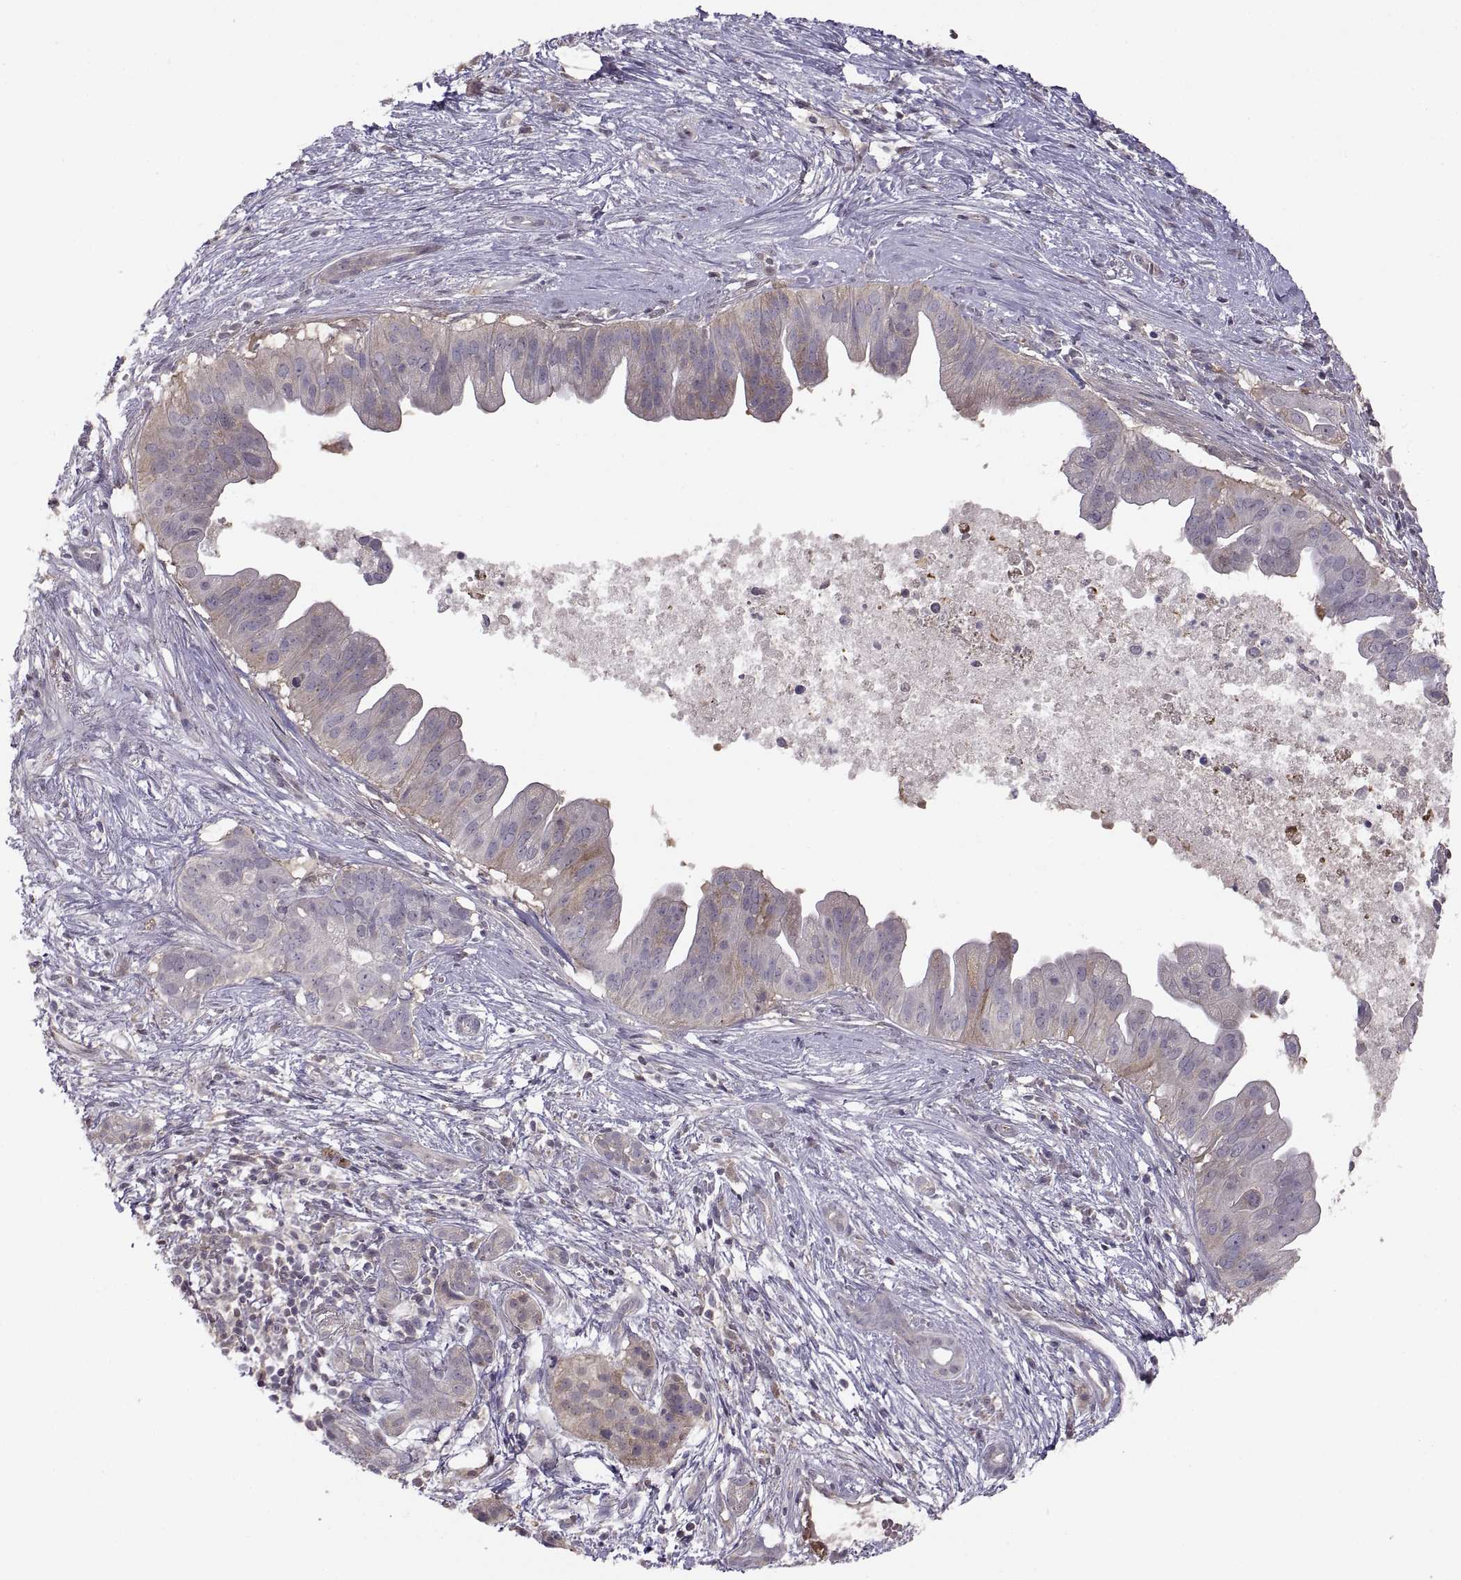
{"staining": {"intensity": "negative", "quantity": "none", "location": "none"}, "tissue": "pancreatic cancer", "cell_type": "Tumor cells", "image_type": "cancer", "snomed": [{"axis": "morphology", "description": "Adenocarcinoma, NOS"}, {"axis": "topography", "description": "Pancreas"}], "caption": "Immunohistochemistry image of human adenocarcinoma (pancreatic) stained for a protein (brown), which demonstrates no expression in tumor cells. The staining was performed using DAB (3,3'-diaminobenzidine) to visualize the protein expression in brown, while the nuclei were stained in blue with hematoxylin (Magnification: 20x).", "gene": "NMNAT2", "patient": {"sex": "male", "age": 61}}